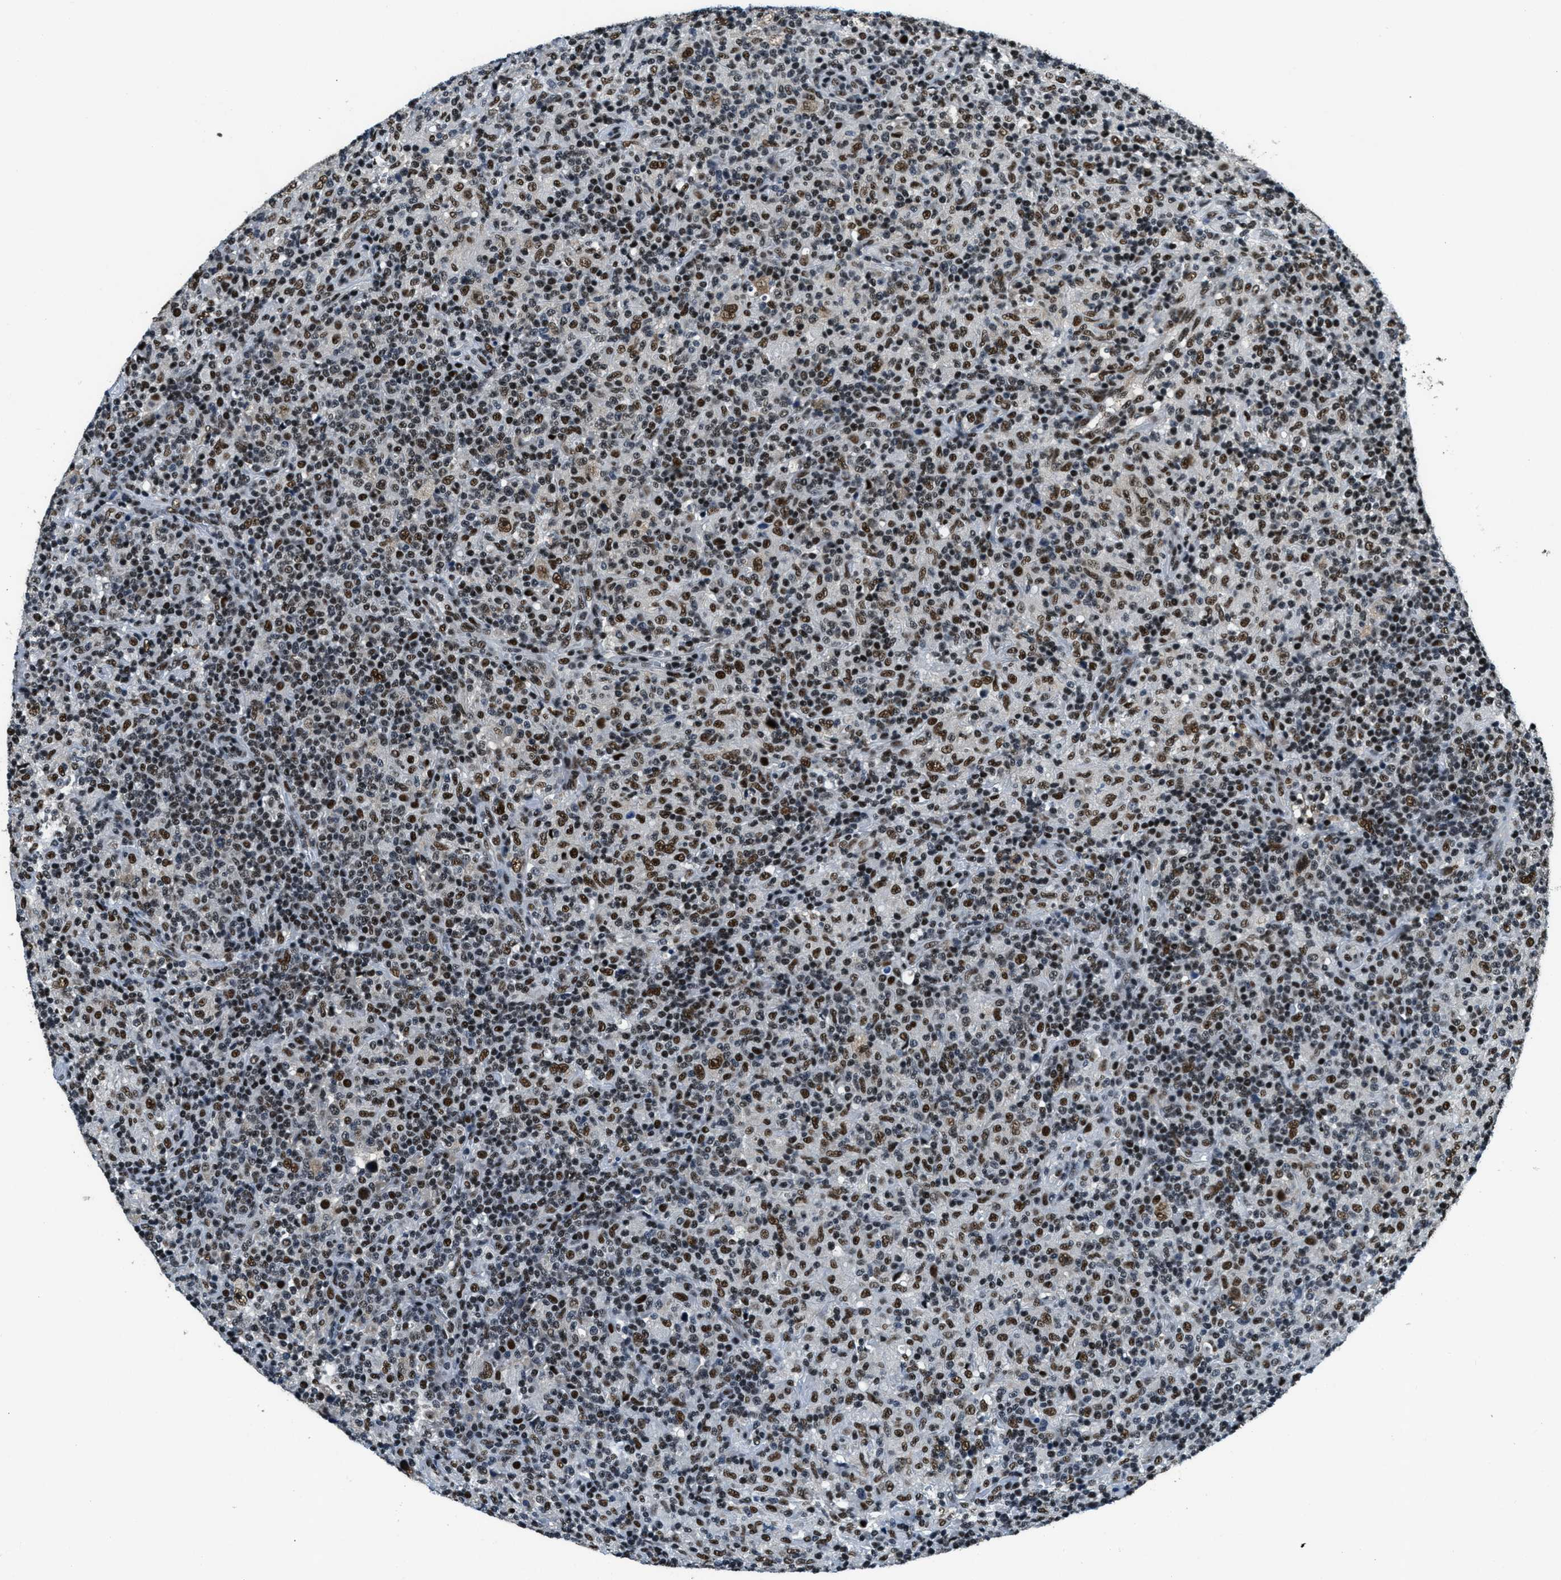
{"staining": {"intensity": "strong", "quantity": ">75%", "location": "nuclear"}, "tissue": "lymphoma", "cell_type": "Tumor cells", "image_type": "cancer", "snomed": [{"axis": "morphology", "description": "Hodgkin's disease, NOS"}, {"axis": "topography", "description": "Lymph node"}], "caption": "Immunohistochemistry micrograph of neoplastic tissue: human lymphoma stained using immunohistochemistry displays high levels of strong protein expression localized specifically in the nuclear of tumor cells, appearing as a nuclear brown color.", "gene": "SSB", "patient": {"sex": "male", "age": 70}}